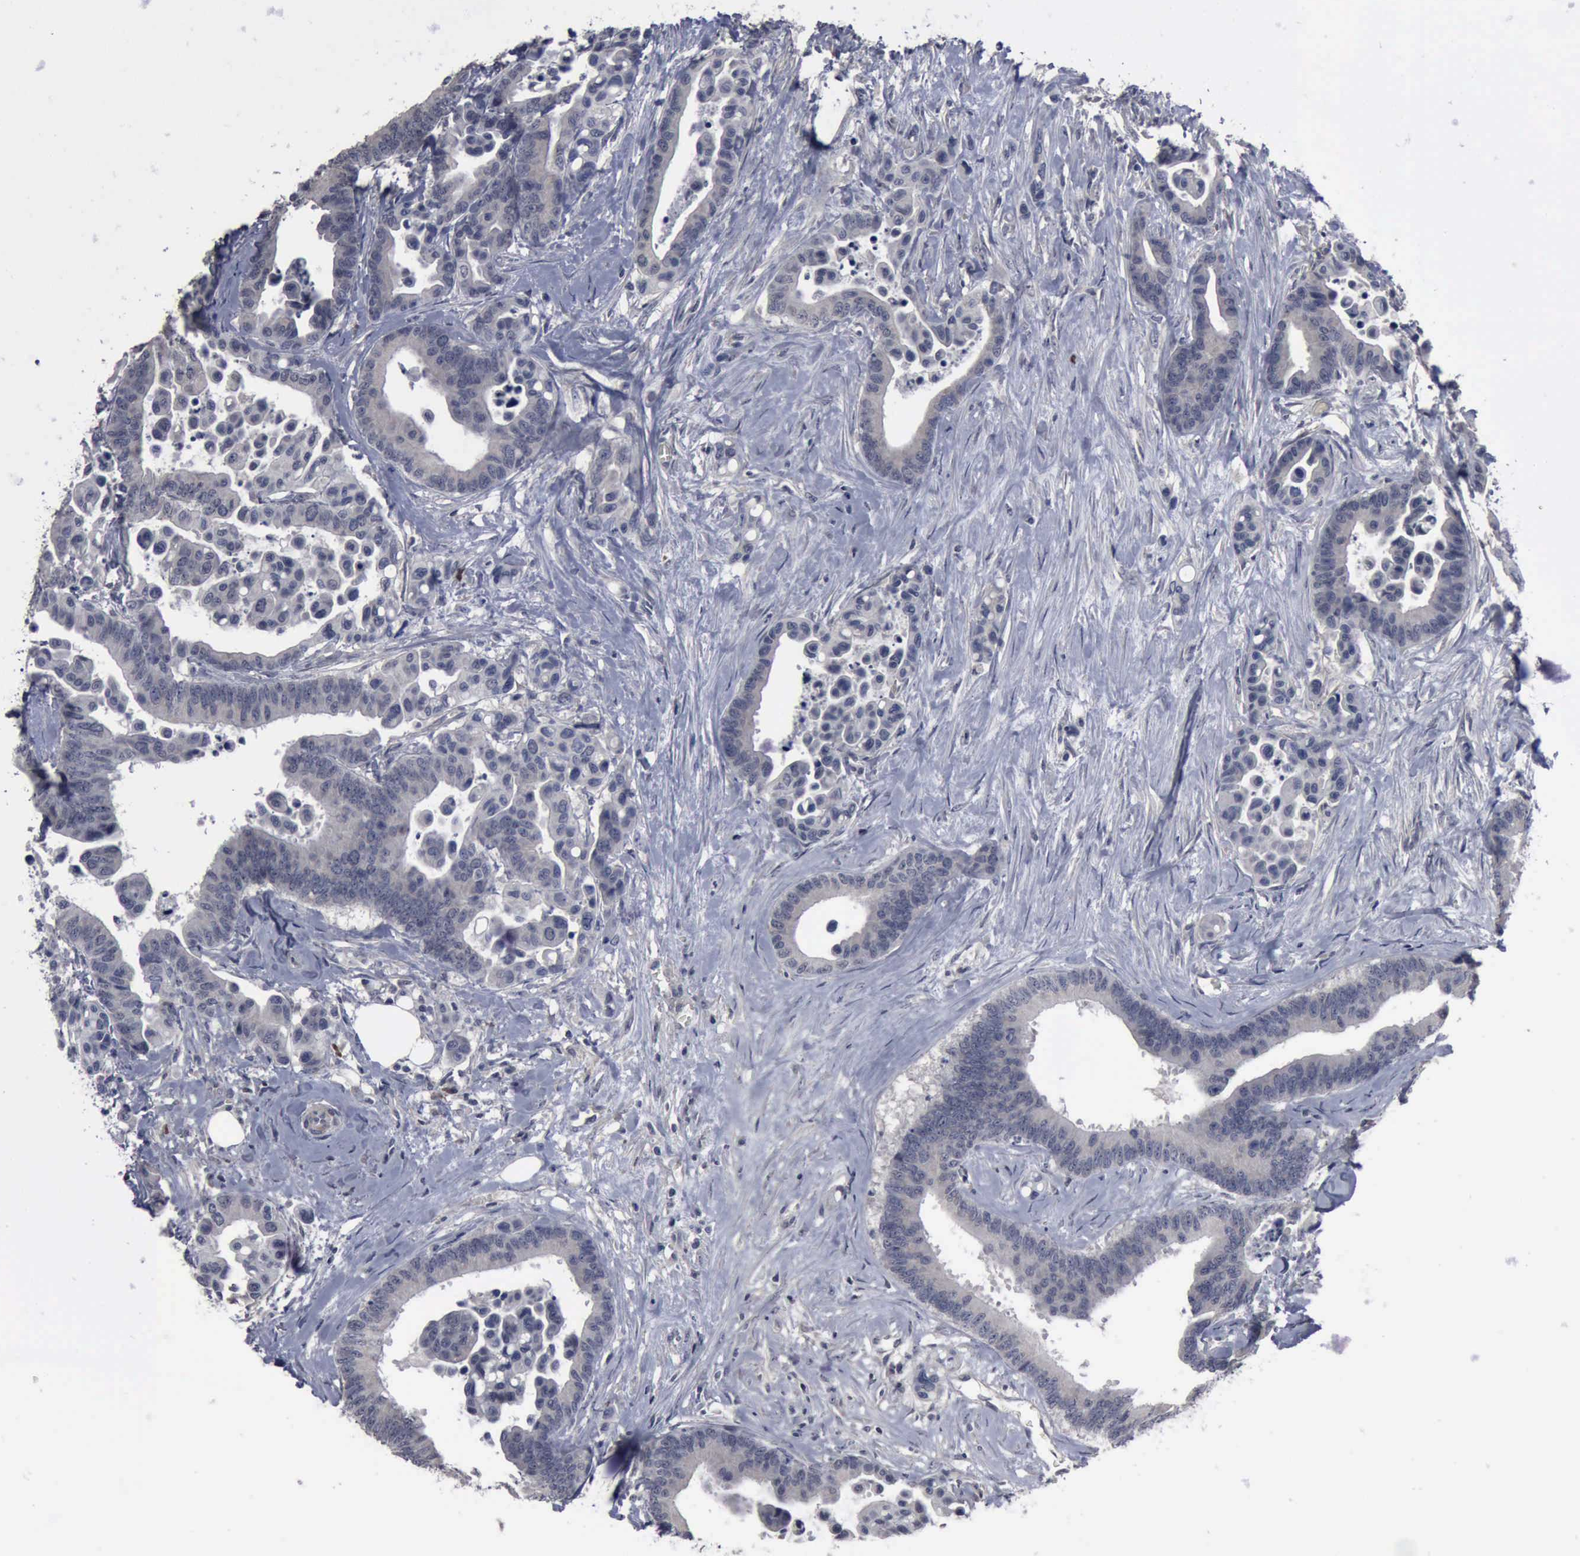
{"staining": {"intensity": "negative", "quantity": "none", "location": "none"}, "tissue": "colorectal cancer", "cell_type": "Tumor cells", "image_type": "cancer", "snomed": [{"axis": "morphology", "description": "Adenocarcinoma, NOS"}, {"axis": "topography", "description": "Colon"}], "caption": "High power microscopy micrograph of an immunohistochemistry (IHC) photomicrograph of colorectal adenocarcinoma, revealing no significant expression in tumor cells.", "gene": "MYO18B", "patient": {"sex": "male", "age": 82}}